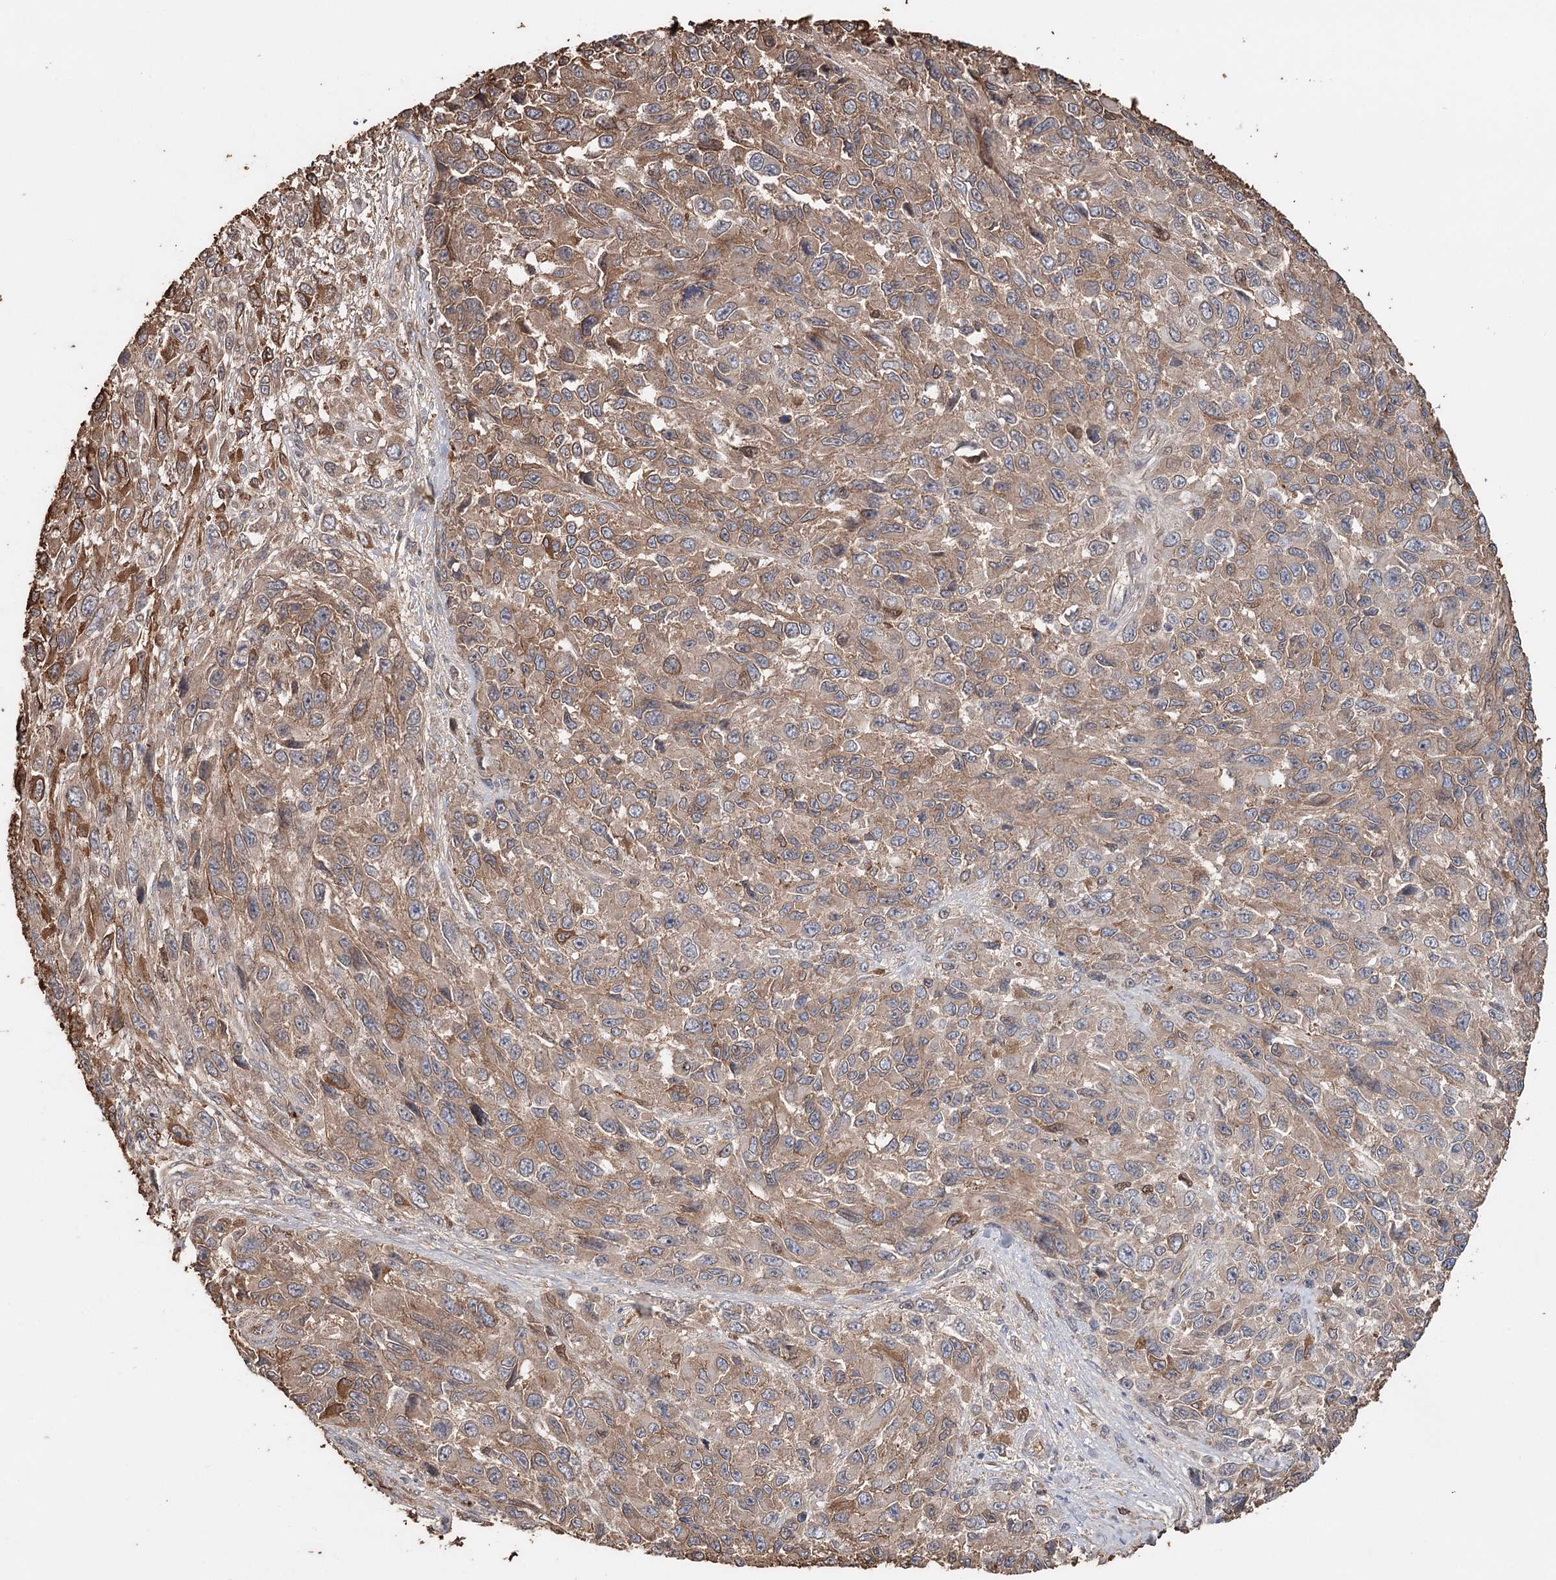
{"staining": {"intensity": "moderate", "quantity": ">75%", "location": "cytoplasmic/membranous"}, "tissue": "melanoma", "cell_type": "Tumor cells", "image_type": "cancer", "snomed": [{"axis": "morphology", "description": "Normal tissue, NOS"}, {"axis": "morphology", "description": "Malignant melanoma, NOS"}, {"axis": "topography", "description": "Skin"}], "caption": "Moderate cytoplasmic/membranous staining for a protein is present in approximately >75% of tumor cells of melanoma using IHC.", "gene": "SYVN1", "patient": {"sex": "female", "age": 96}}